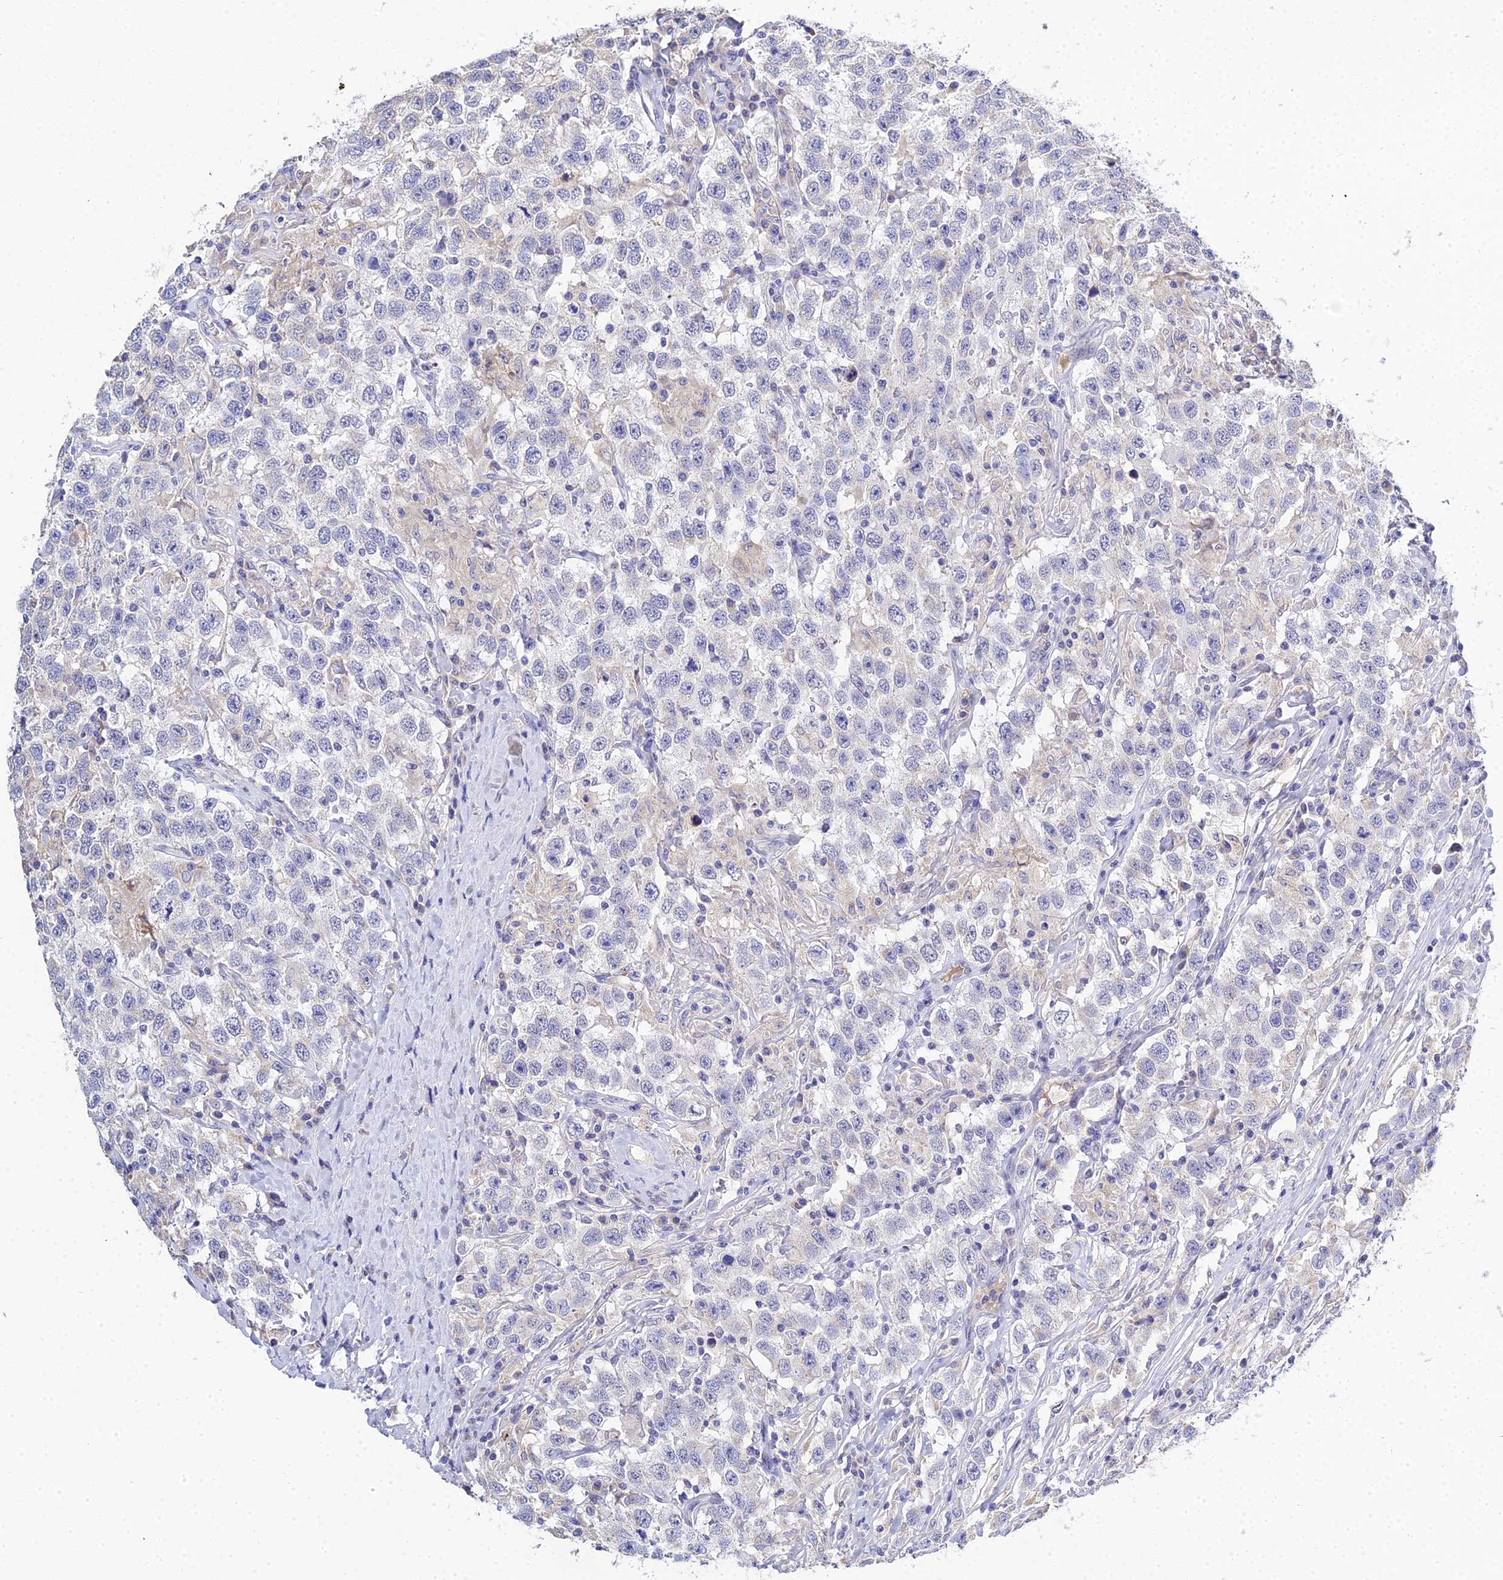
{"staining": {"intensity": "negative", "quantity": "none", "location": "none"}, "tissue": "testis cancer", "cell_type": "Tumor cells", "image_type": "cancer", "snomed": [{"axis": "morphology", "description": "Seminoma, NOS"}, {"axis": "topography", "description": "Testis"}], "caption": "High power microscopy image of an IHC photomicrograph of testis cancer (seminoma), revealing no significant staining in tumor cells.", "gene": "ZXDA", "patient": {"sex": "male", "age": 41}}